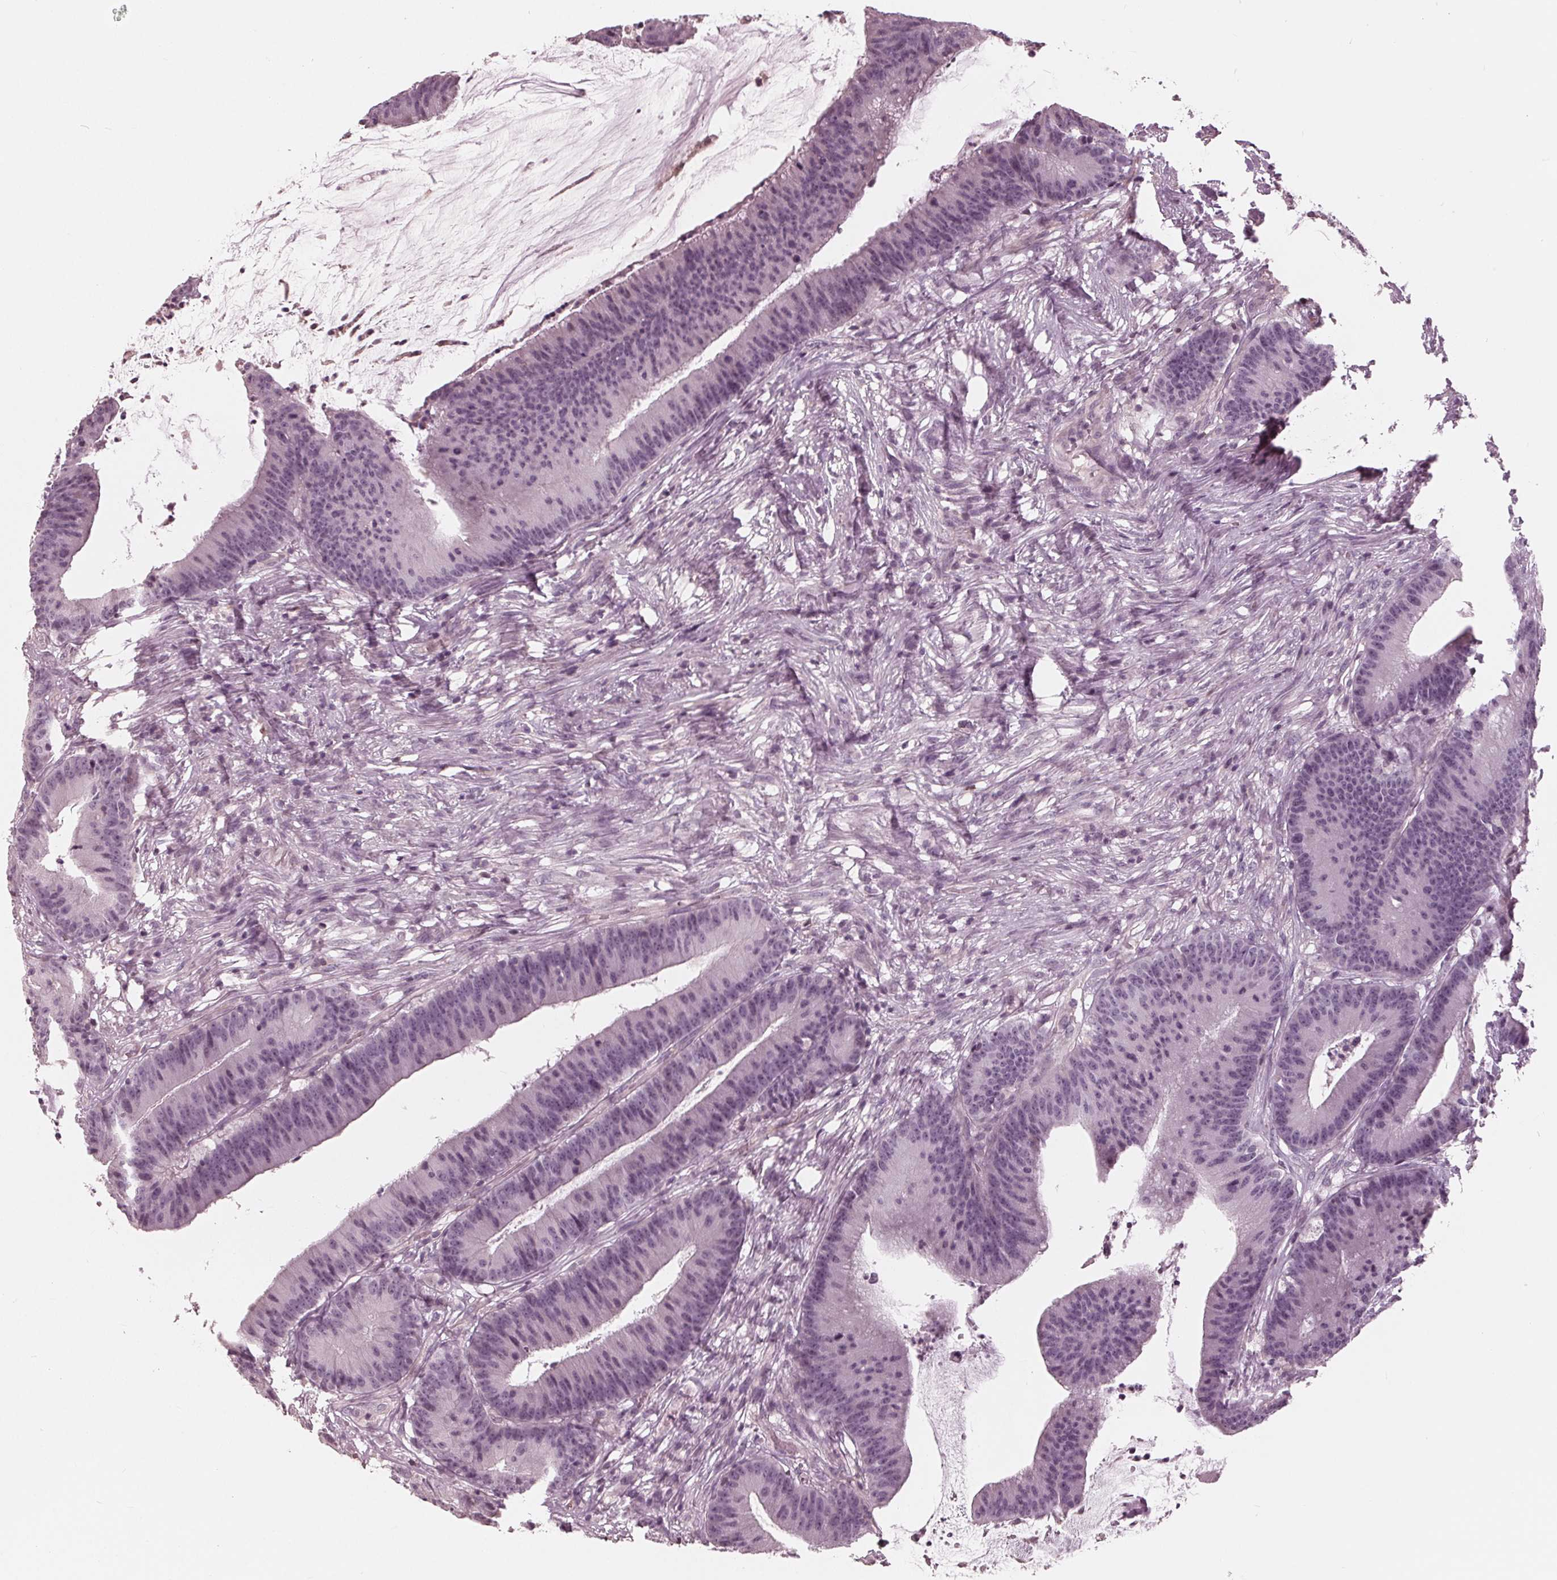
{"staining": {"intensity": "negative", "quantity": "none", "location": "none"}, "tissue": "colorectal cancer", "cell_type": "Tumor cells", "image_type": "cancer", "snomed": [{"axis": "morphology", "description": "Adenocarcinoma, NOS"}, {"axis": "topography", "description": "Colon"}], "caption": "An IHC micrograph of colorectal cancer is shown. There is no staining in tumor cells of colorectal cancer.", "gene": "ING3", "patient": {"sex": "female", "age": 78}}